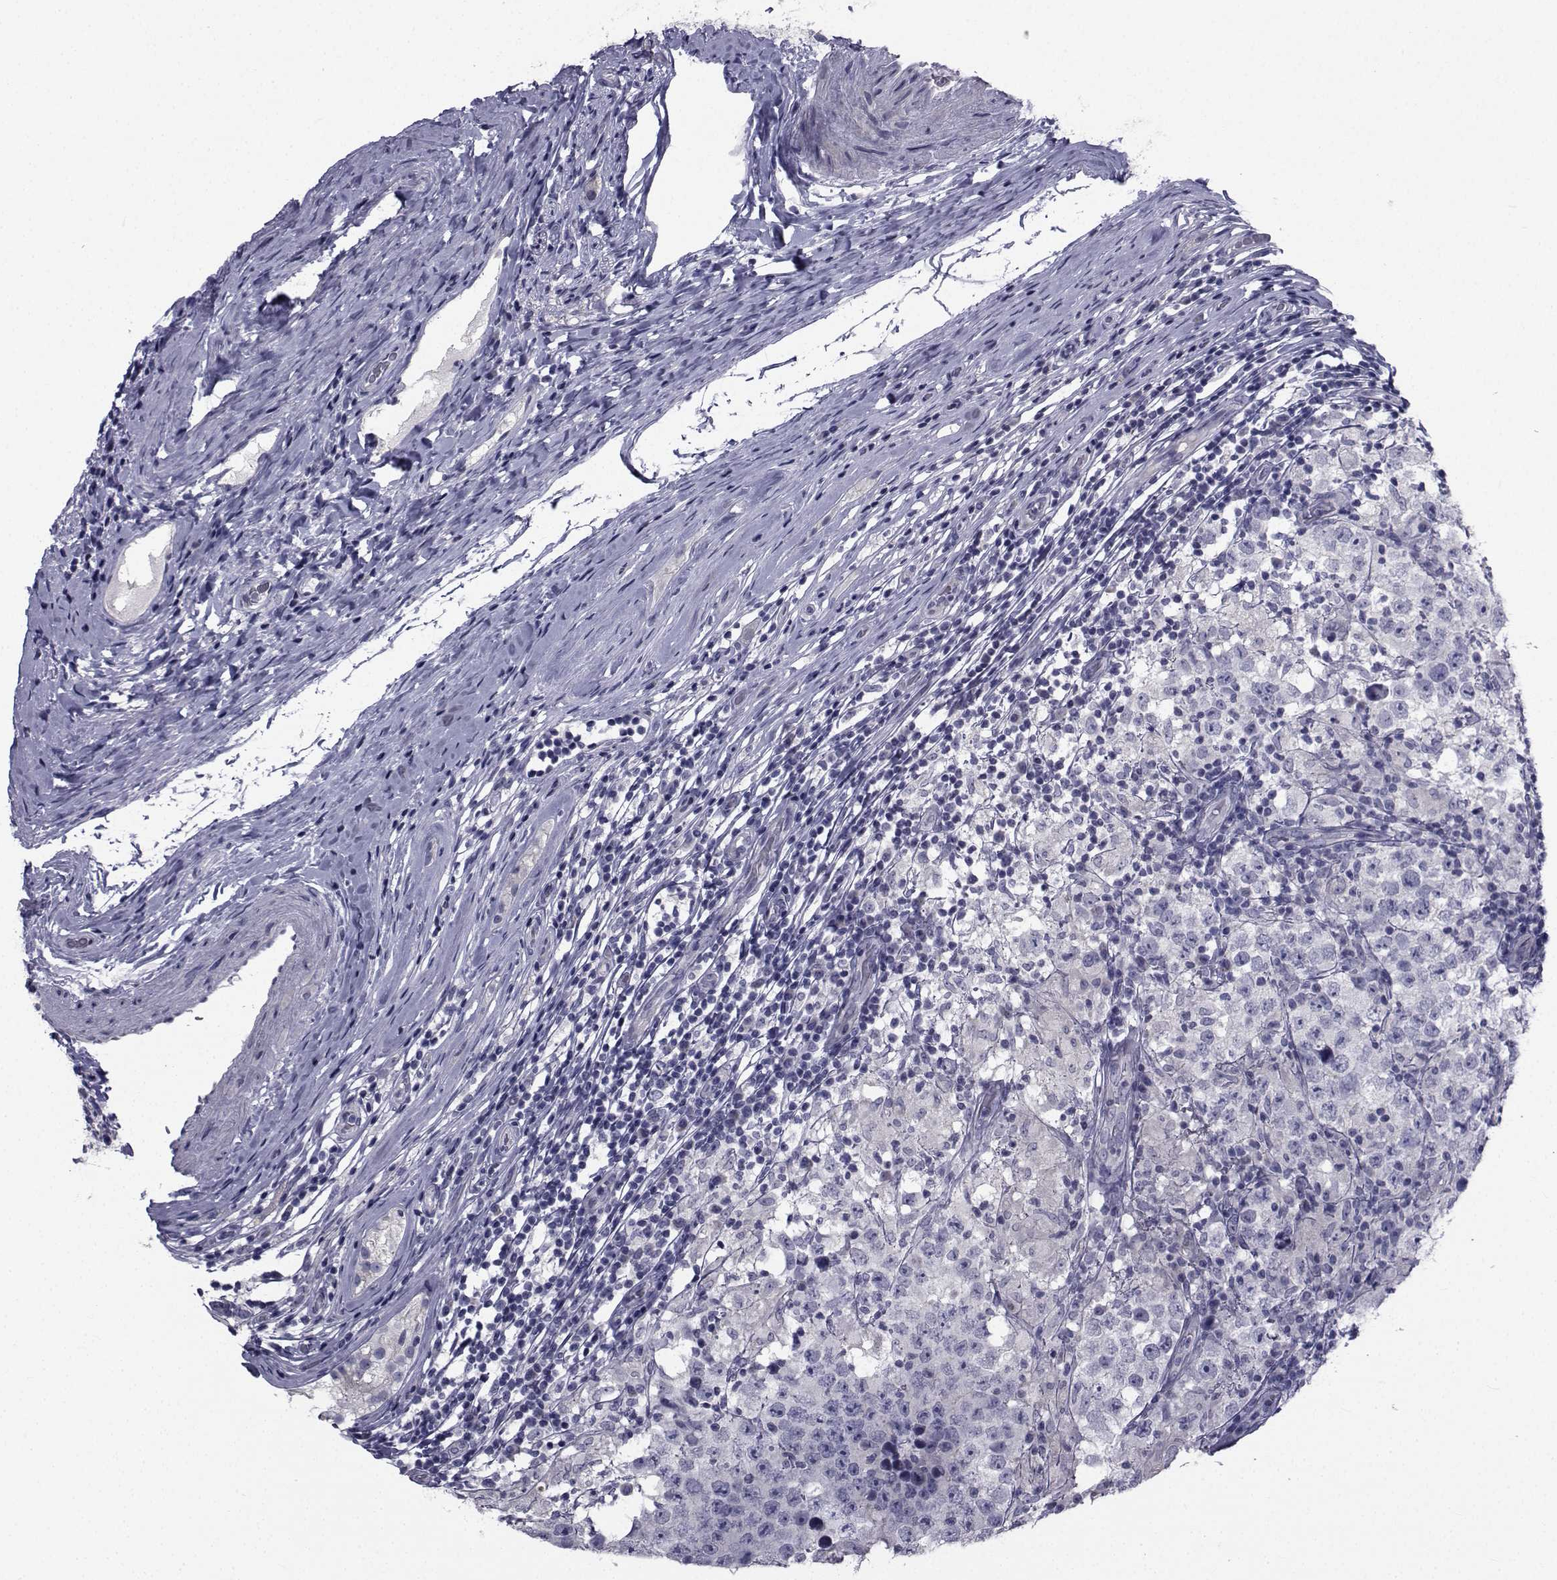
{"staining": {"intensity": "negative", "quantity": "none", "location": "none"}, "tissue": "testis cancer", "cell_type": "Tumor cells", "image_type": "cancer", "snomed": [{"axis": "morphology", "description": "Seminoma, NOS"}, {"axis": "morphology", "description": "Carcinoma, Embryonal, NOS"}, {"axis": "topography", "description": "Testis"}], "caption": "Testis cancer (embryonal carcinoma) was stained to show a protein in brown. There is no significant staining in tumor cells.", "gene": "CHRNA1", "patient": {"sex": "male", "age": 41}}